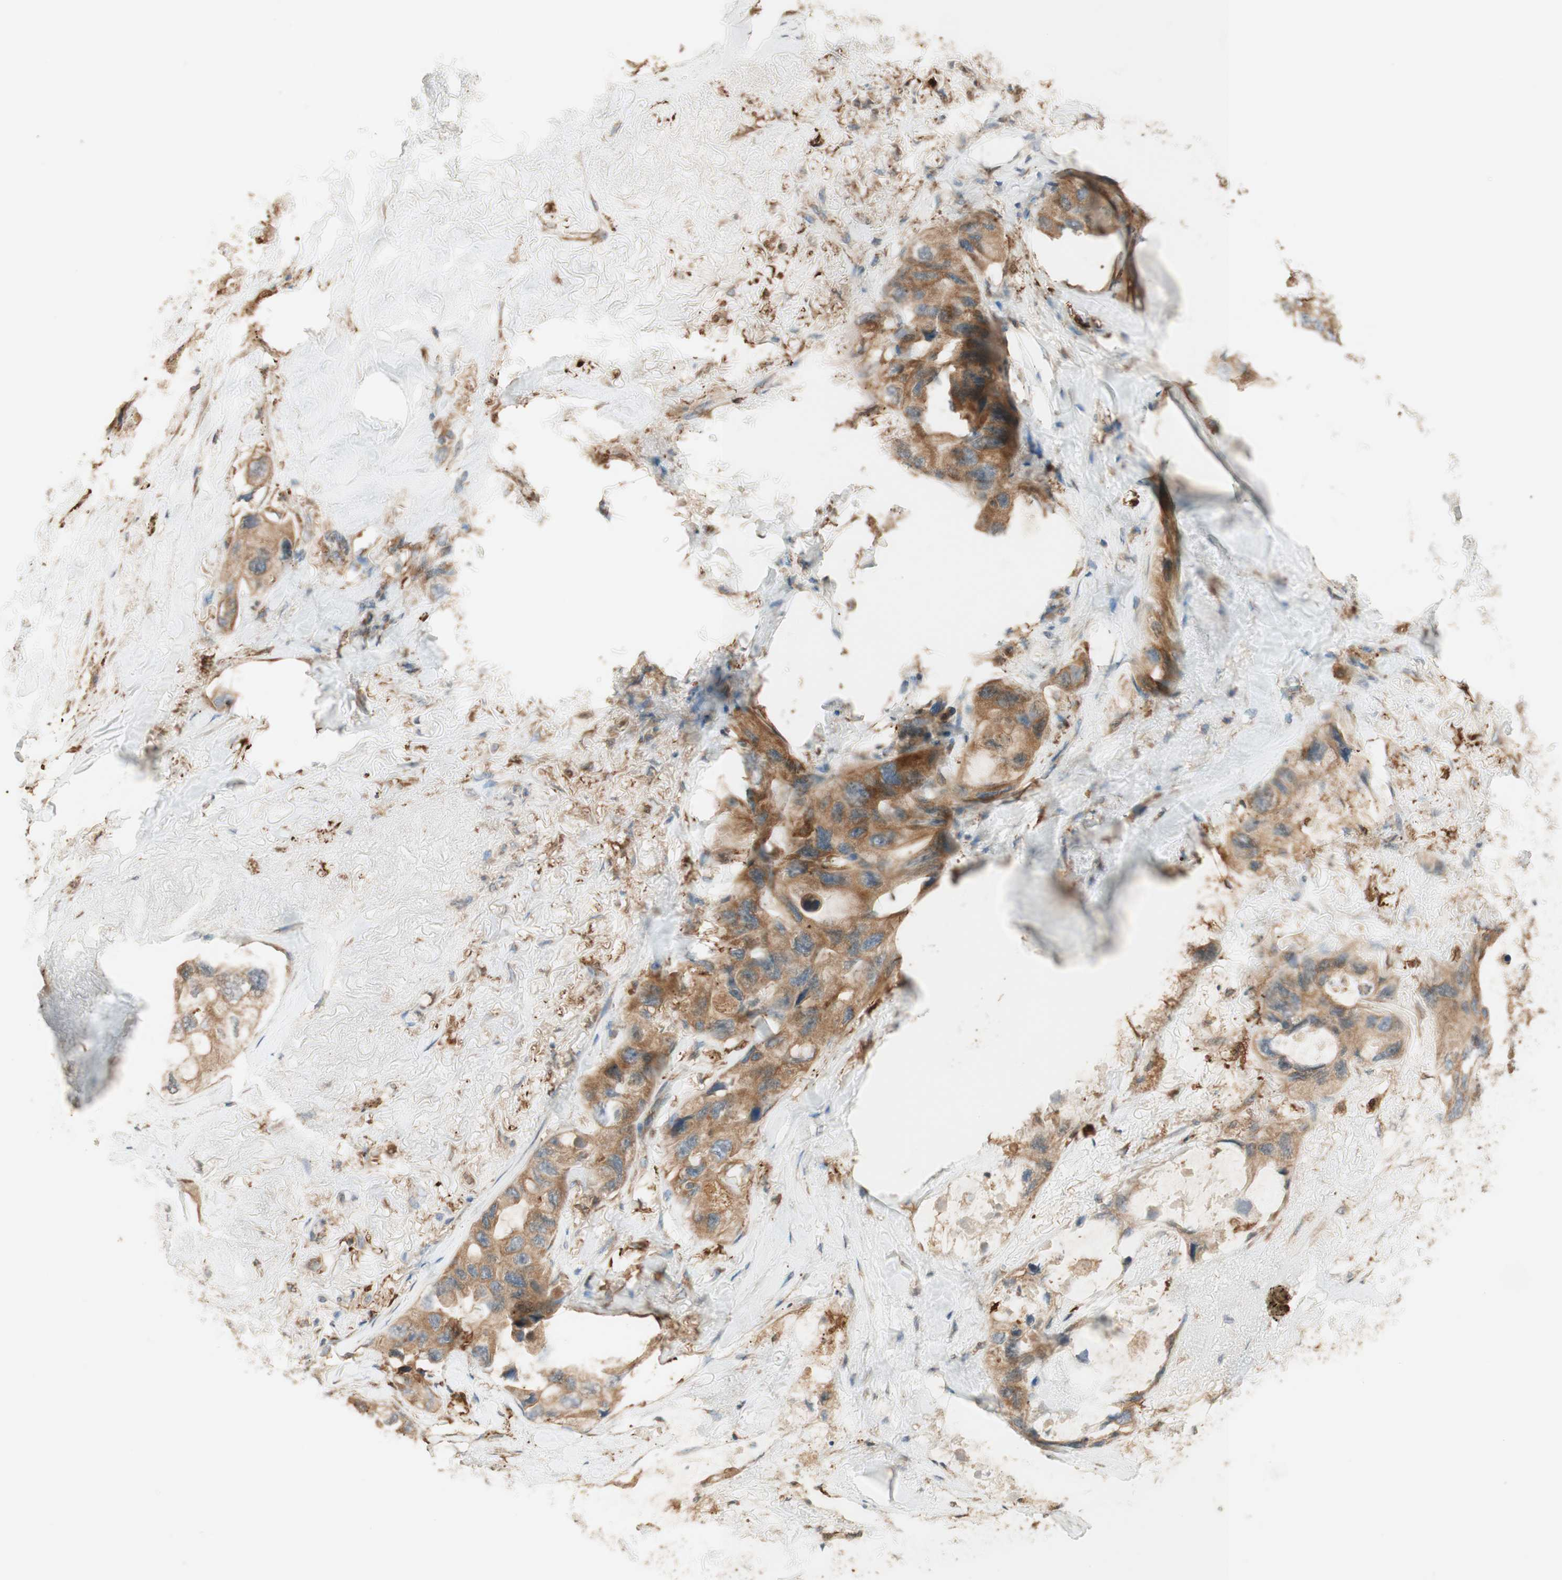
{"staining": {"intensity": "moderate", "quantity": ">75%", "location": "cytoplasmic/membranous"}, "tissue": "lung cancer", "cell_type": "Tumor cells", "image_type": "cancer", "snomed": [{"axis": "morphology", "description": "Squamous cell carcinoma, NOS"}, {"axis": "topography", "description": "Lung"}], "caption": "There is medium levels of moderate cytoplasmic/membranous staining in tumor cells of lung cancer, as demonstrated by immunohistochemical staining (brown color).", "gene": "CLCN2", "patient": {"sex": "female", "age": 73}}